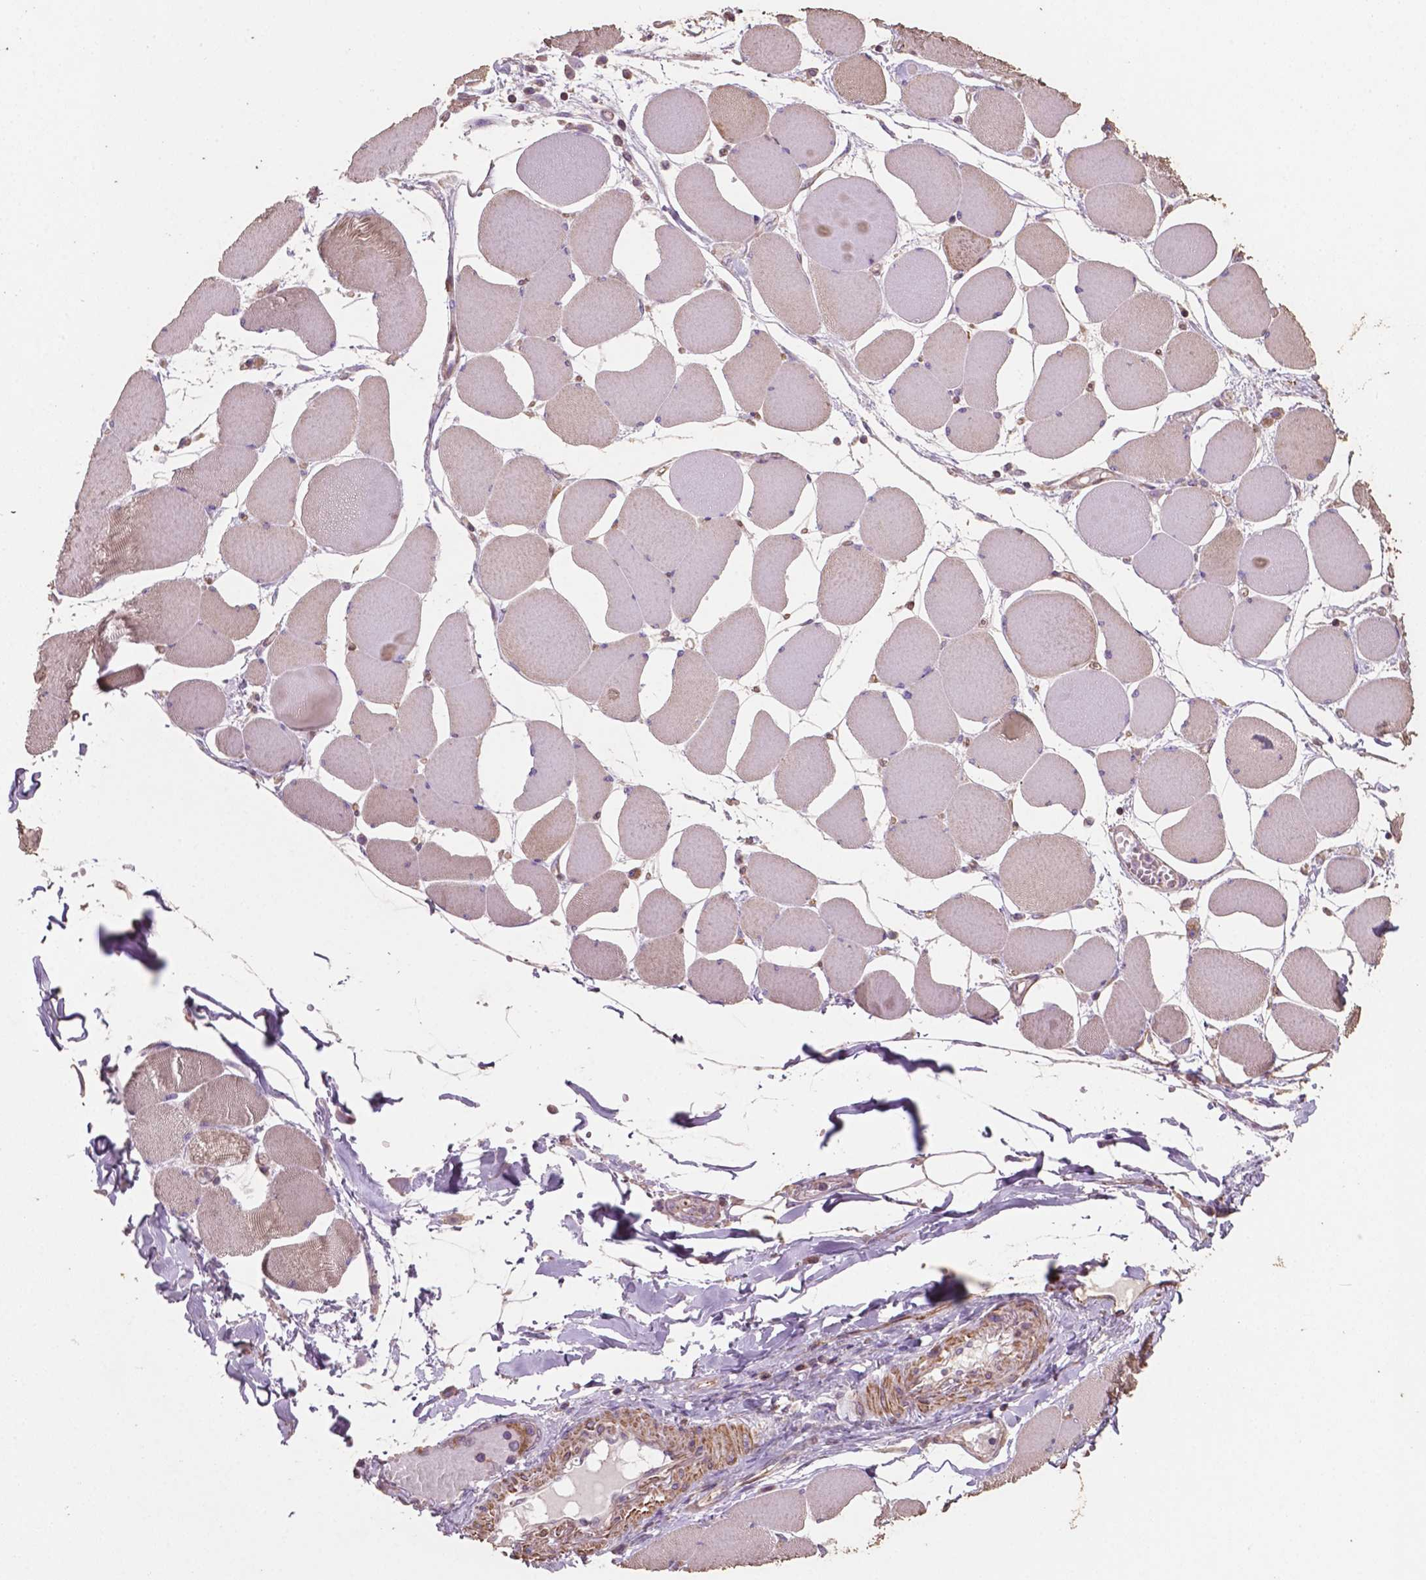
{"staining": {"intensity": "weak", "quantity": "<25%", "location": "cytoplasmic/membranous"}, "tissue": "skeletal muscle", "cell_type": "Myocytes", "image_type": "normal", "snomed": [{"axis": "morphology", "description": "Normal tissue, NOS"}, {"axis": "topography", "description": "Skeletal muscle"}], "caption": "The micrograph shows no staining of myocytes in normal skeletal muscle. (DAB (3,3'-diaminobenzidine) immunohistochemistry (IHC) with hematoxylin counter stain).", "gene": "COMMD4", "patient": {"sex": "female", "age": 75}}